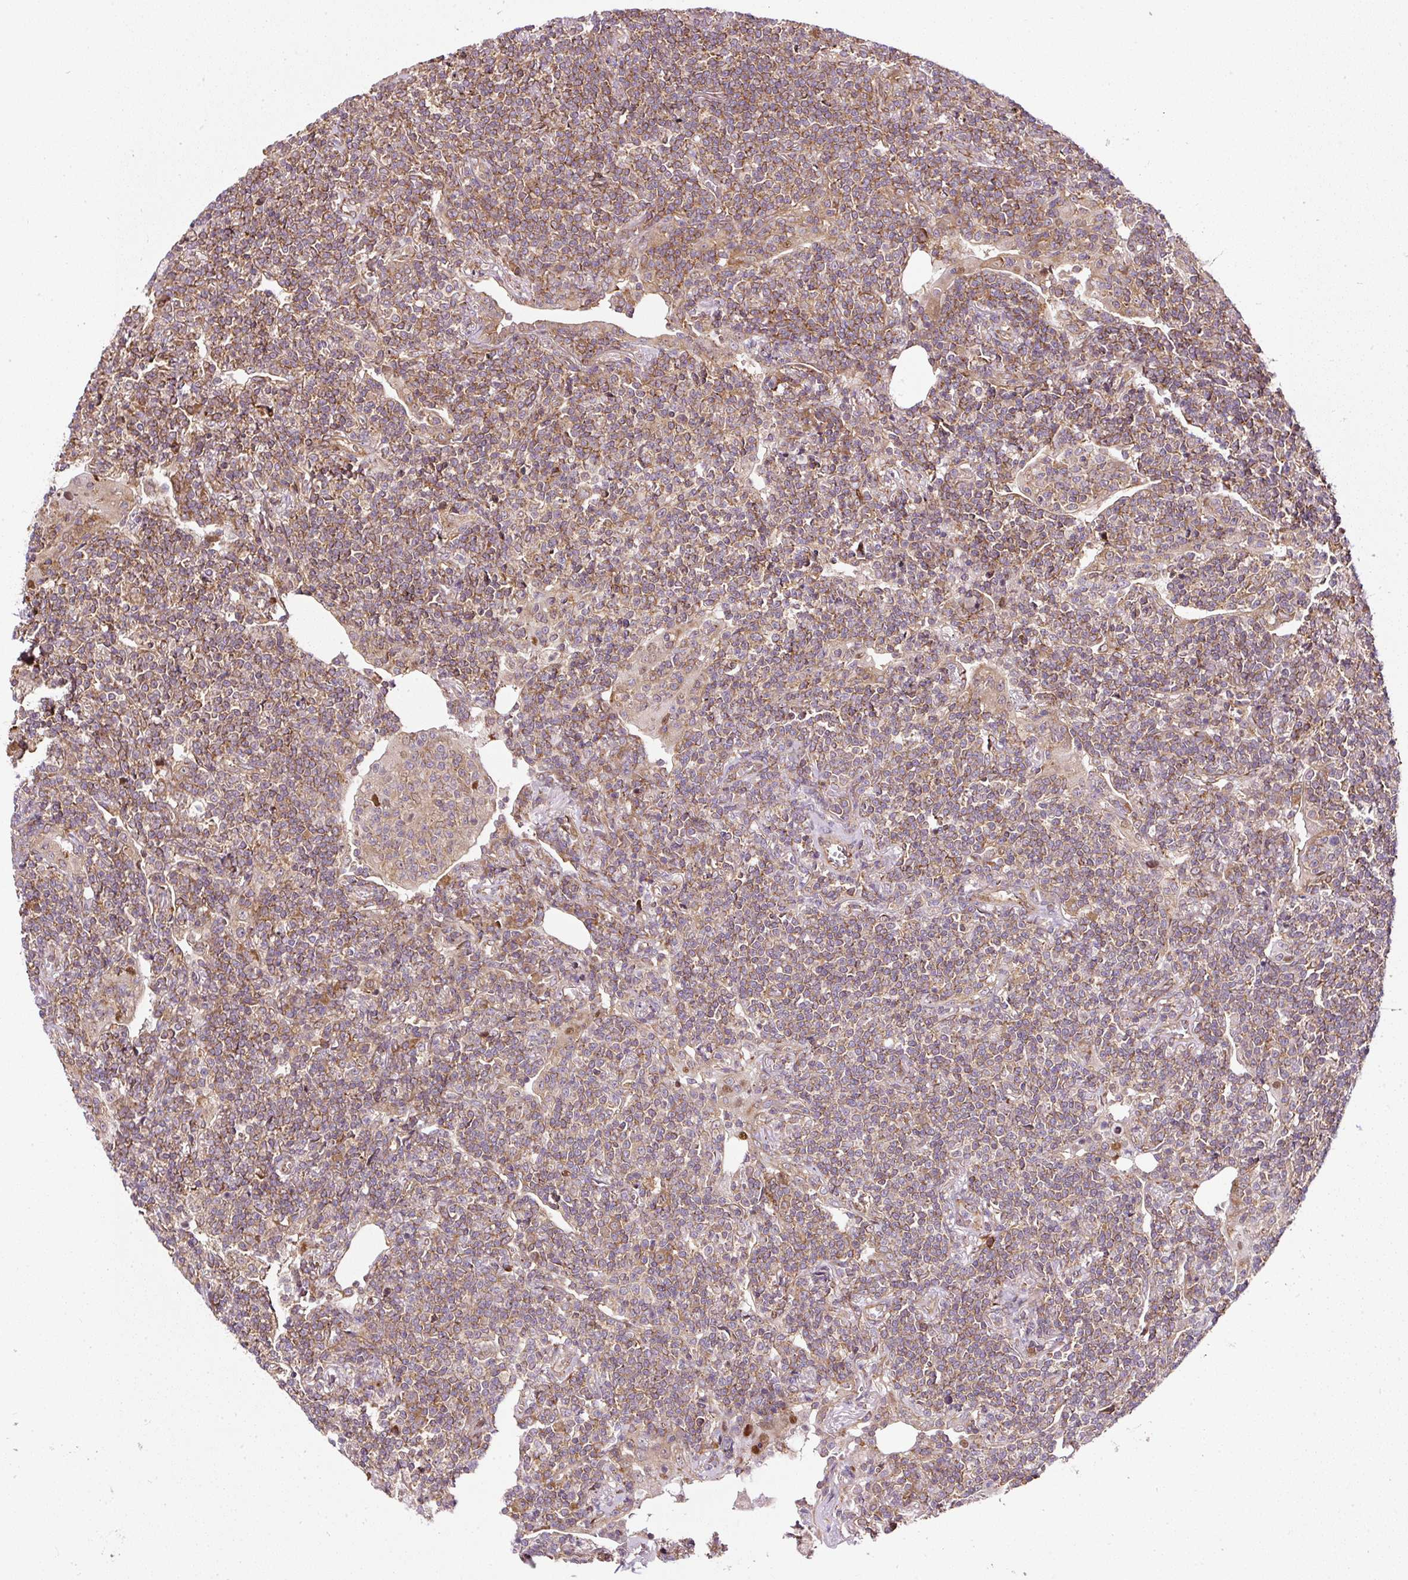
{"staining": {"intensity": "moderate", "quantity": ">75%", "location": "cytoplasmic/membranous"}, "tissue": "lymphoma", "cell_type": "Tumor cells", "image_type": "cancer", "snomed": [{"axis": "morphology", "description": "Malignant lymphoma, non-Hodgkin's type, Low grade"}, {"axis": "topography", "description": "Lung"}], "caption": "Immunohistochemistry (IHC) photomicrograph of neoplastic tissue: low-grade malignant lymphoma, non-Hodgkin's type stained using IHC demonstrates medium levels of moderate protein expression localized specifically in the cytoplasmic/membranous of tumor cells, appearing as a cytoplasmic/membranous brown color.", "gene": "KDM4E", "patient": {"sex": "female", "age": 71}}